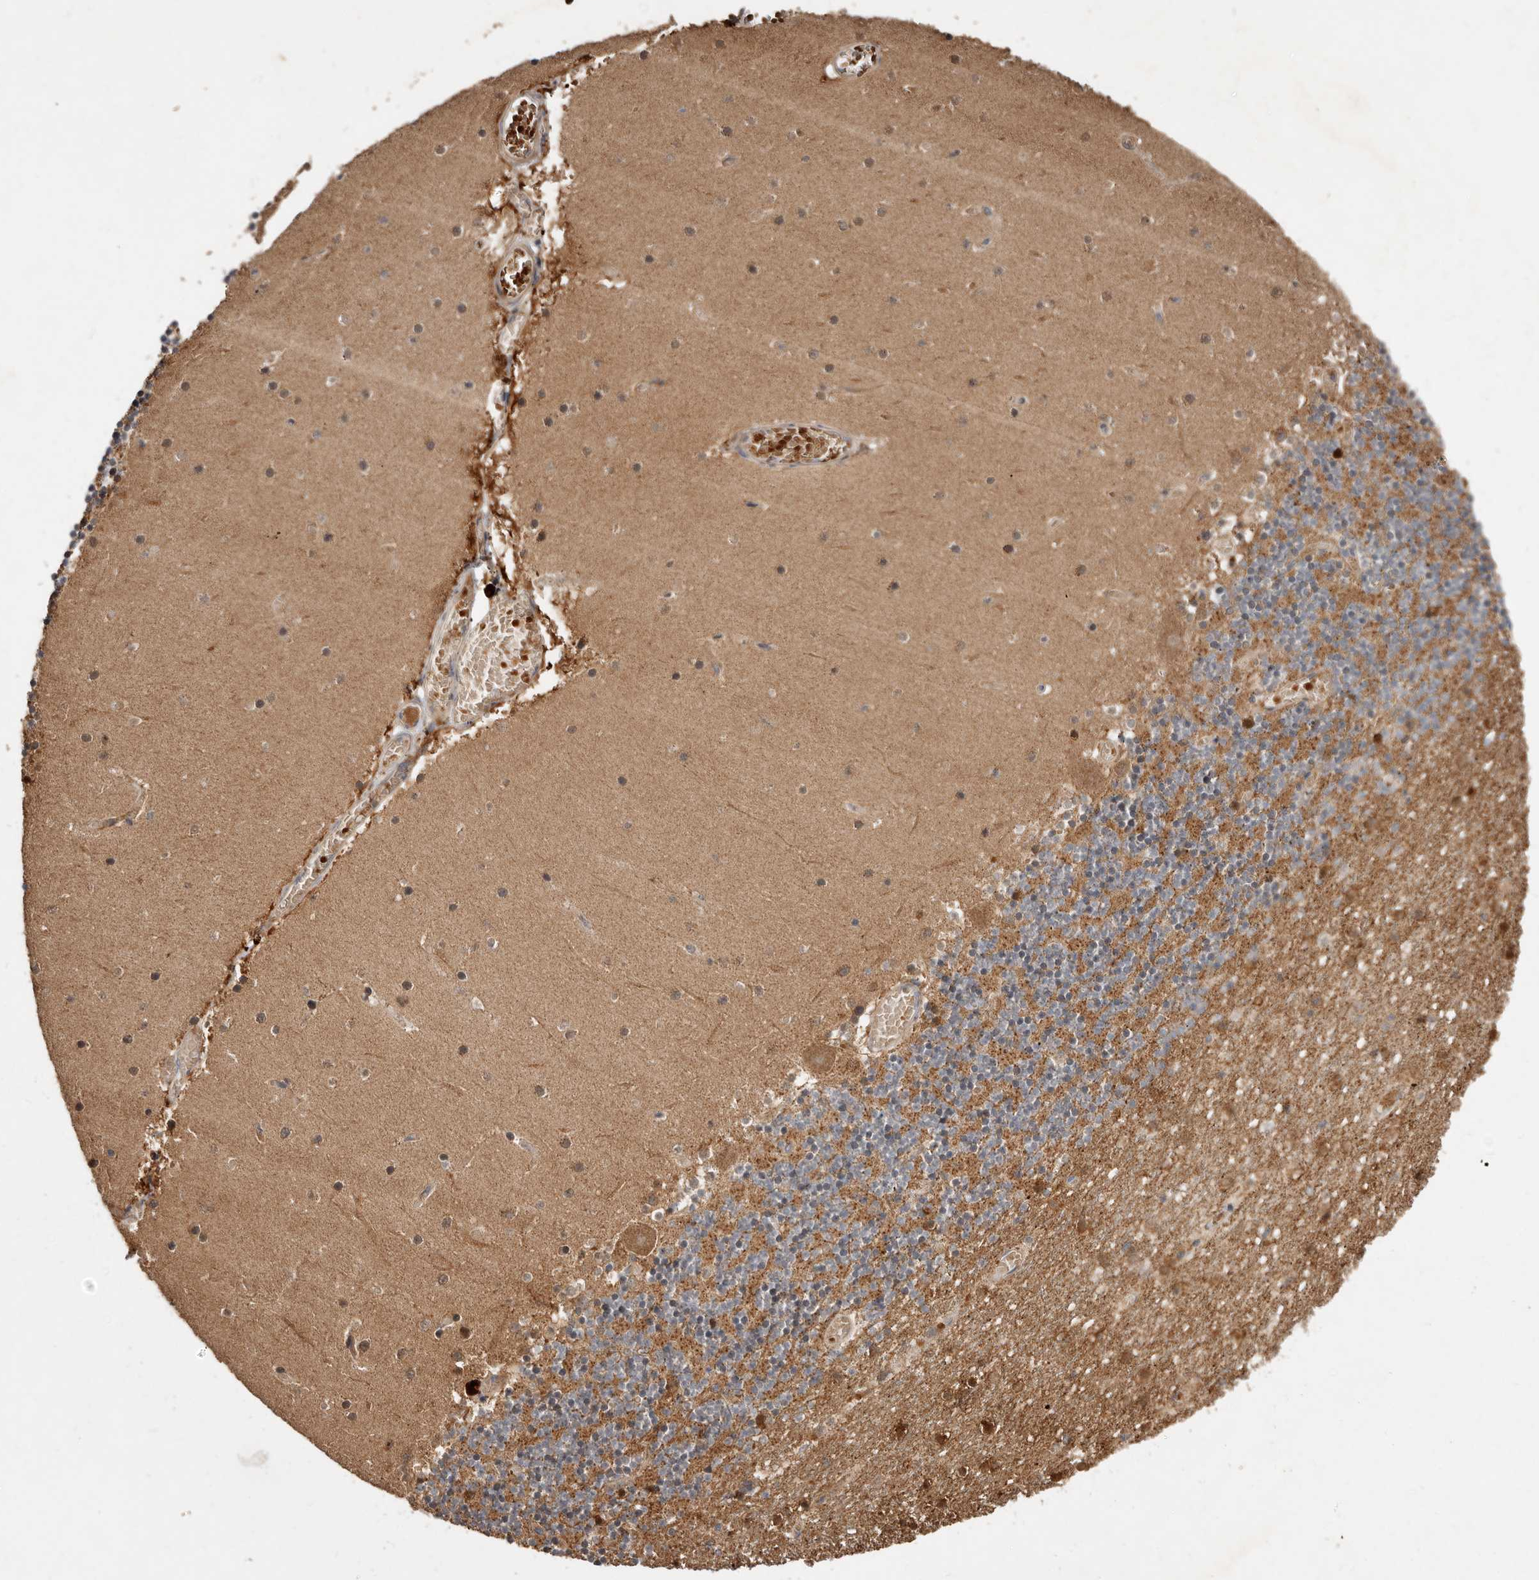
{"staining": {"intensity": "strong", "quantity": "25%-75%", "location": "cytoplasmic/membranous"}, "tissue": "cerebellum", "cell_type": "Cells in granular layer", "image_type": "normal", "snomed": [{"axis": "morphology", "description": "Normal tissue, NOS"}, {"axis": "topography", "description": "Cerebellum"}], "caption": "About 25%-75% of cells in granular layer in benign human cerebellum reveal strong cytoplasmic/membranous protein expression as visualized by brown immunohistochemical staining.", "gene": "GOT1L1", "patient": {"sex": "female", "age": 28}}